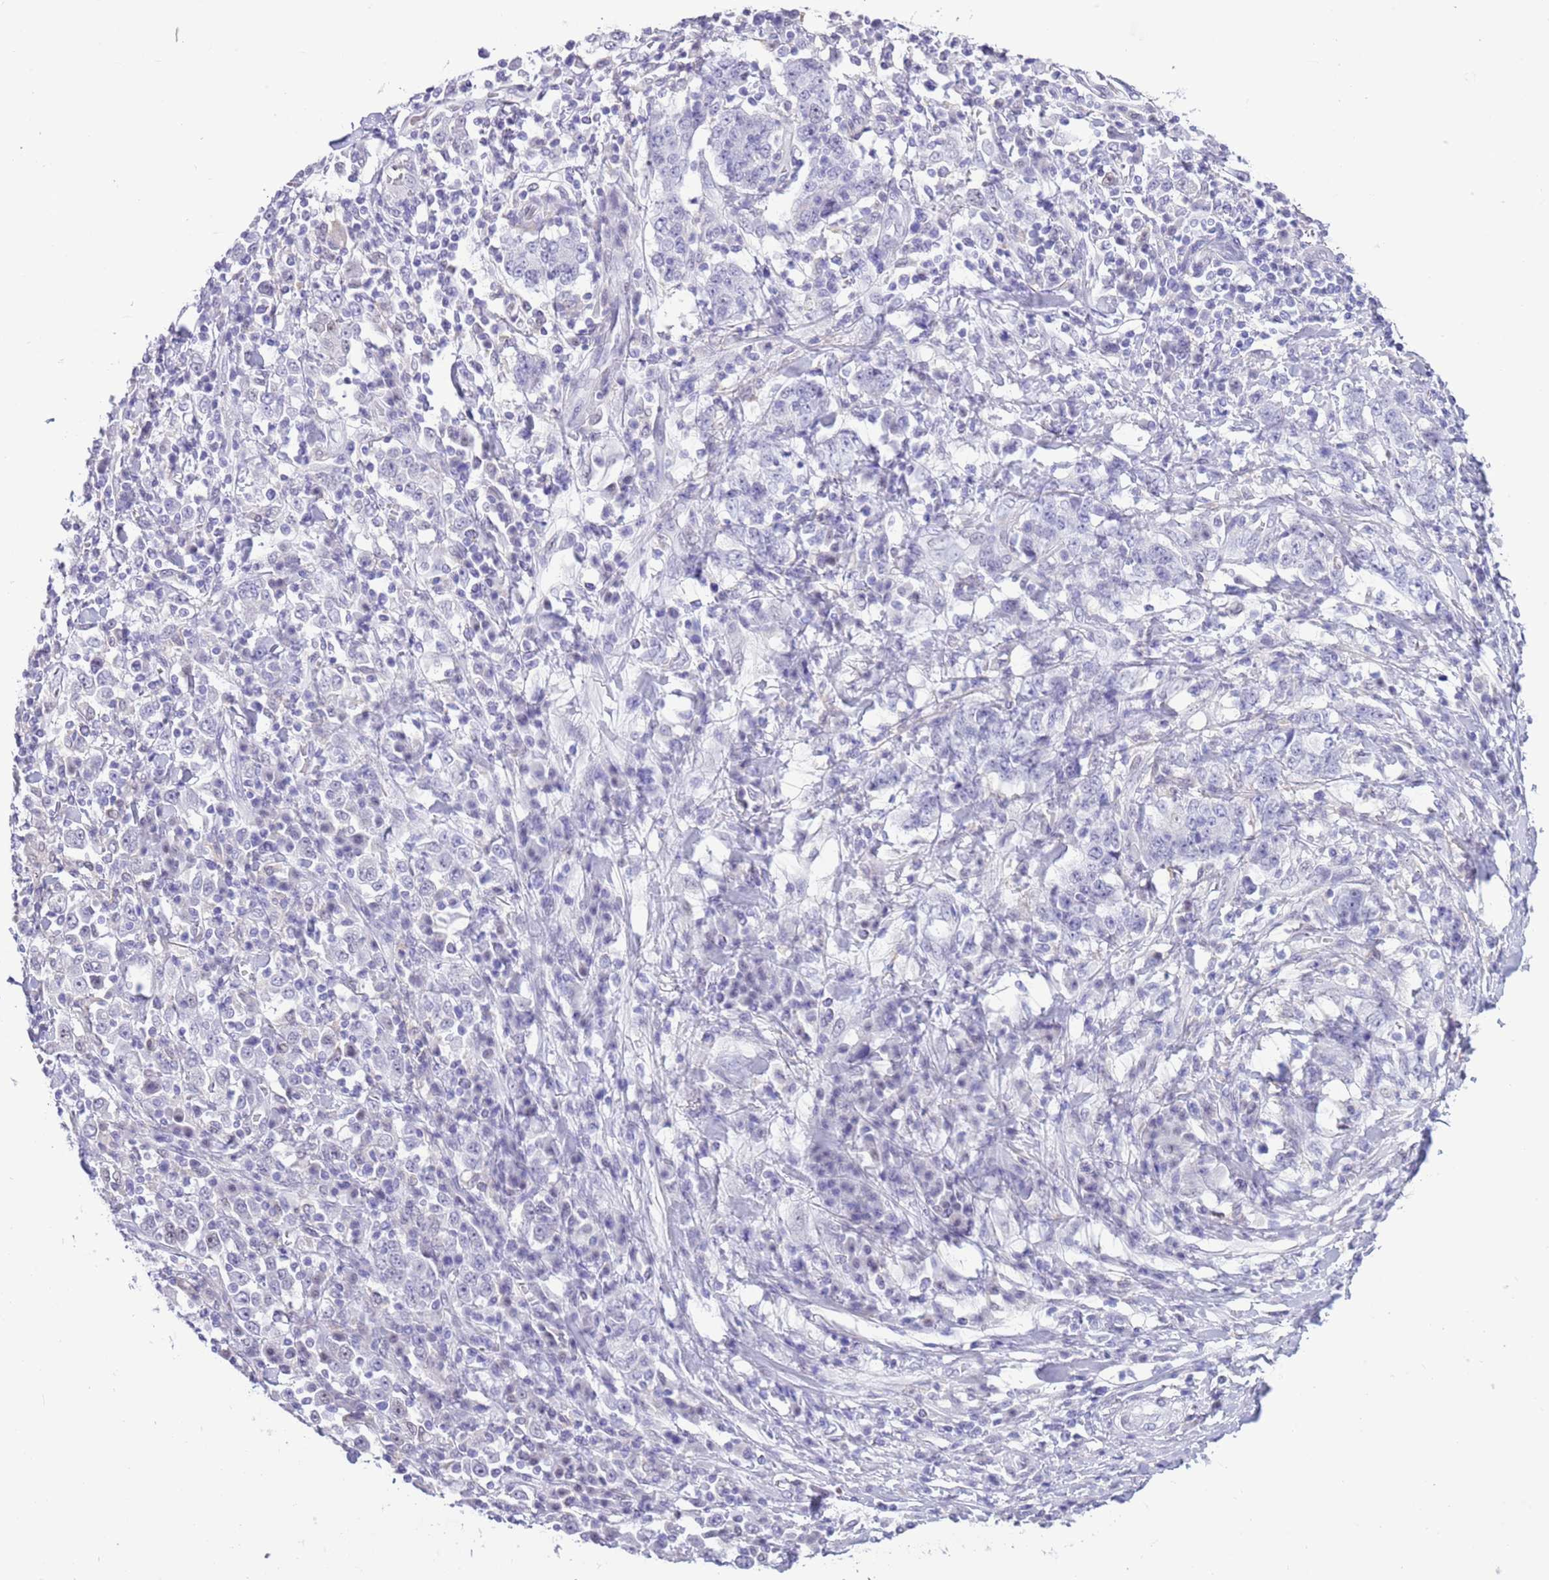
{"staining": {"intensity": "negative", "quantity": "none", "location": "none"}, "tissue": "stomach cancer", "cell_type": "Tumor cells", "image_type": "cancer", "snomed": [{"axis": "morphology", "description": "Normal tissue, NOS"}, {"axis": "morphology", "description": "Adenocarcinoma, NOS"}, {"axis": "topography", "description": "Stomach, upper"}, {"axis": "topography", "description": "Stomach"}], "caption": "This is a micrograph of immunohistochemistry staining of stomach adenocarcinoma, which shows no positivity in tumor cells. (DAB immunohistochemistry (IHC), high magnification).", "gene": "PPP1R17", "patient": {"sex": "male", "age": 59}}